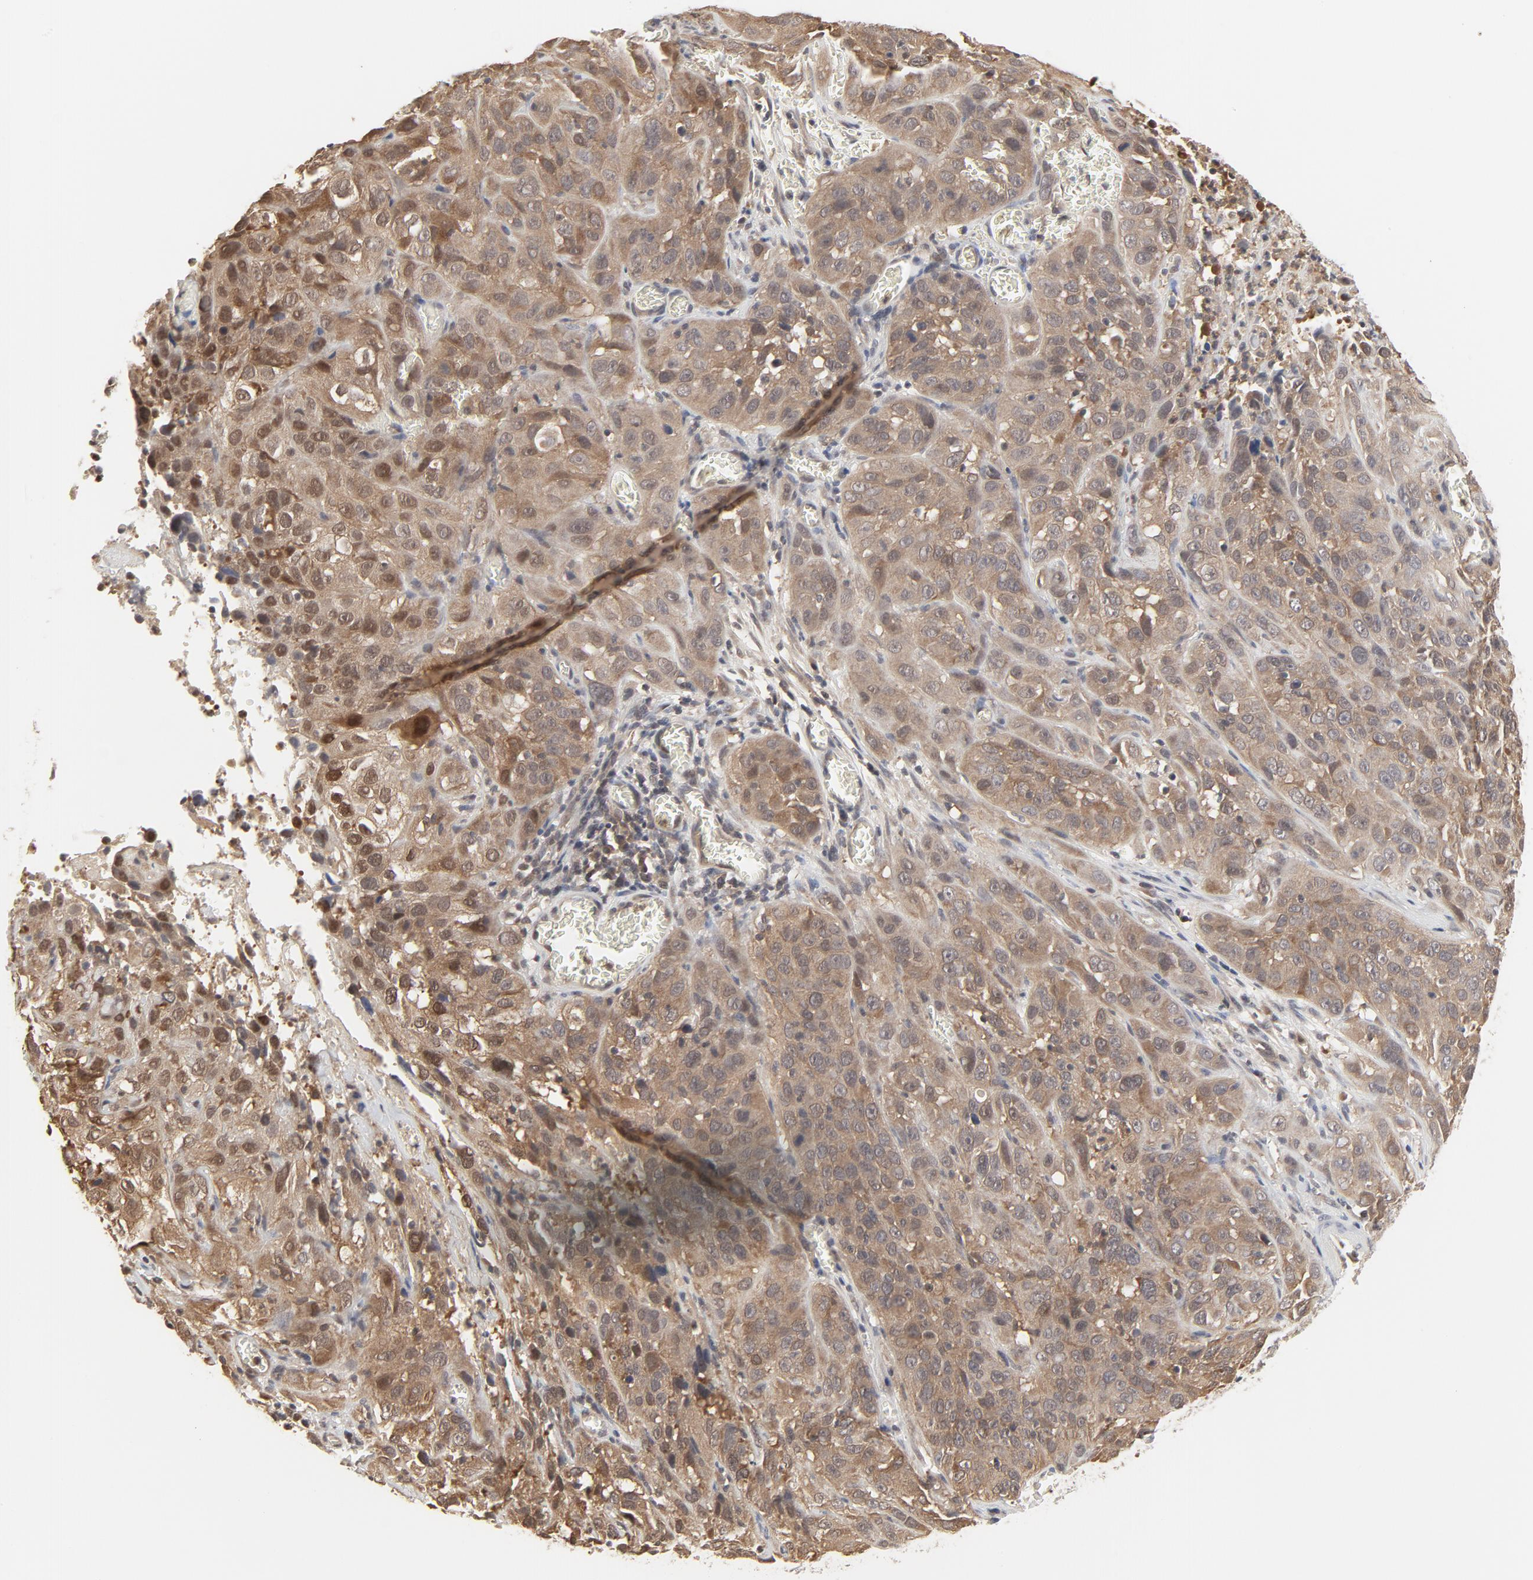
{"staining": {"intensity": "moderate", "quantity": "25%-75%", "location": "cytoplasmic/membranous,nuclear"}, "tissue": "cervical cancer", "cell_type": "Tumor cells", "image_type": "cancer", "snomed": [{"axis": "morphology", "description": "Squamous cell carcinoma, NOS"}, {"axis": "topography", "description": "Cervix"}], "caption": "There is medium levels of moderate cytoplasmic/membranous and nuclear expression in tumor cells of cervical squamous cell carcinoma, as demonstrated by immunohistochemical staining (brown color).", "gene": "NEDD8", "patient": {"sex": "female", "age": 32}}